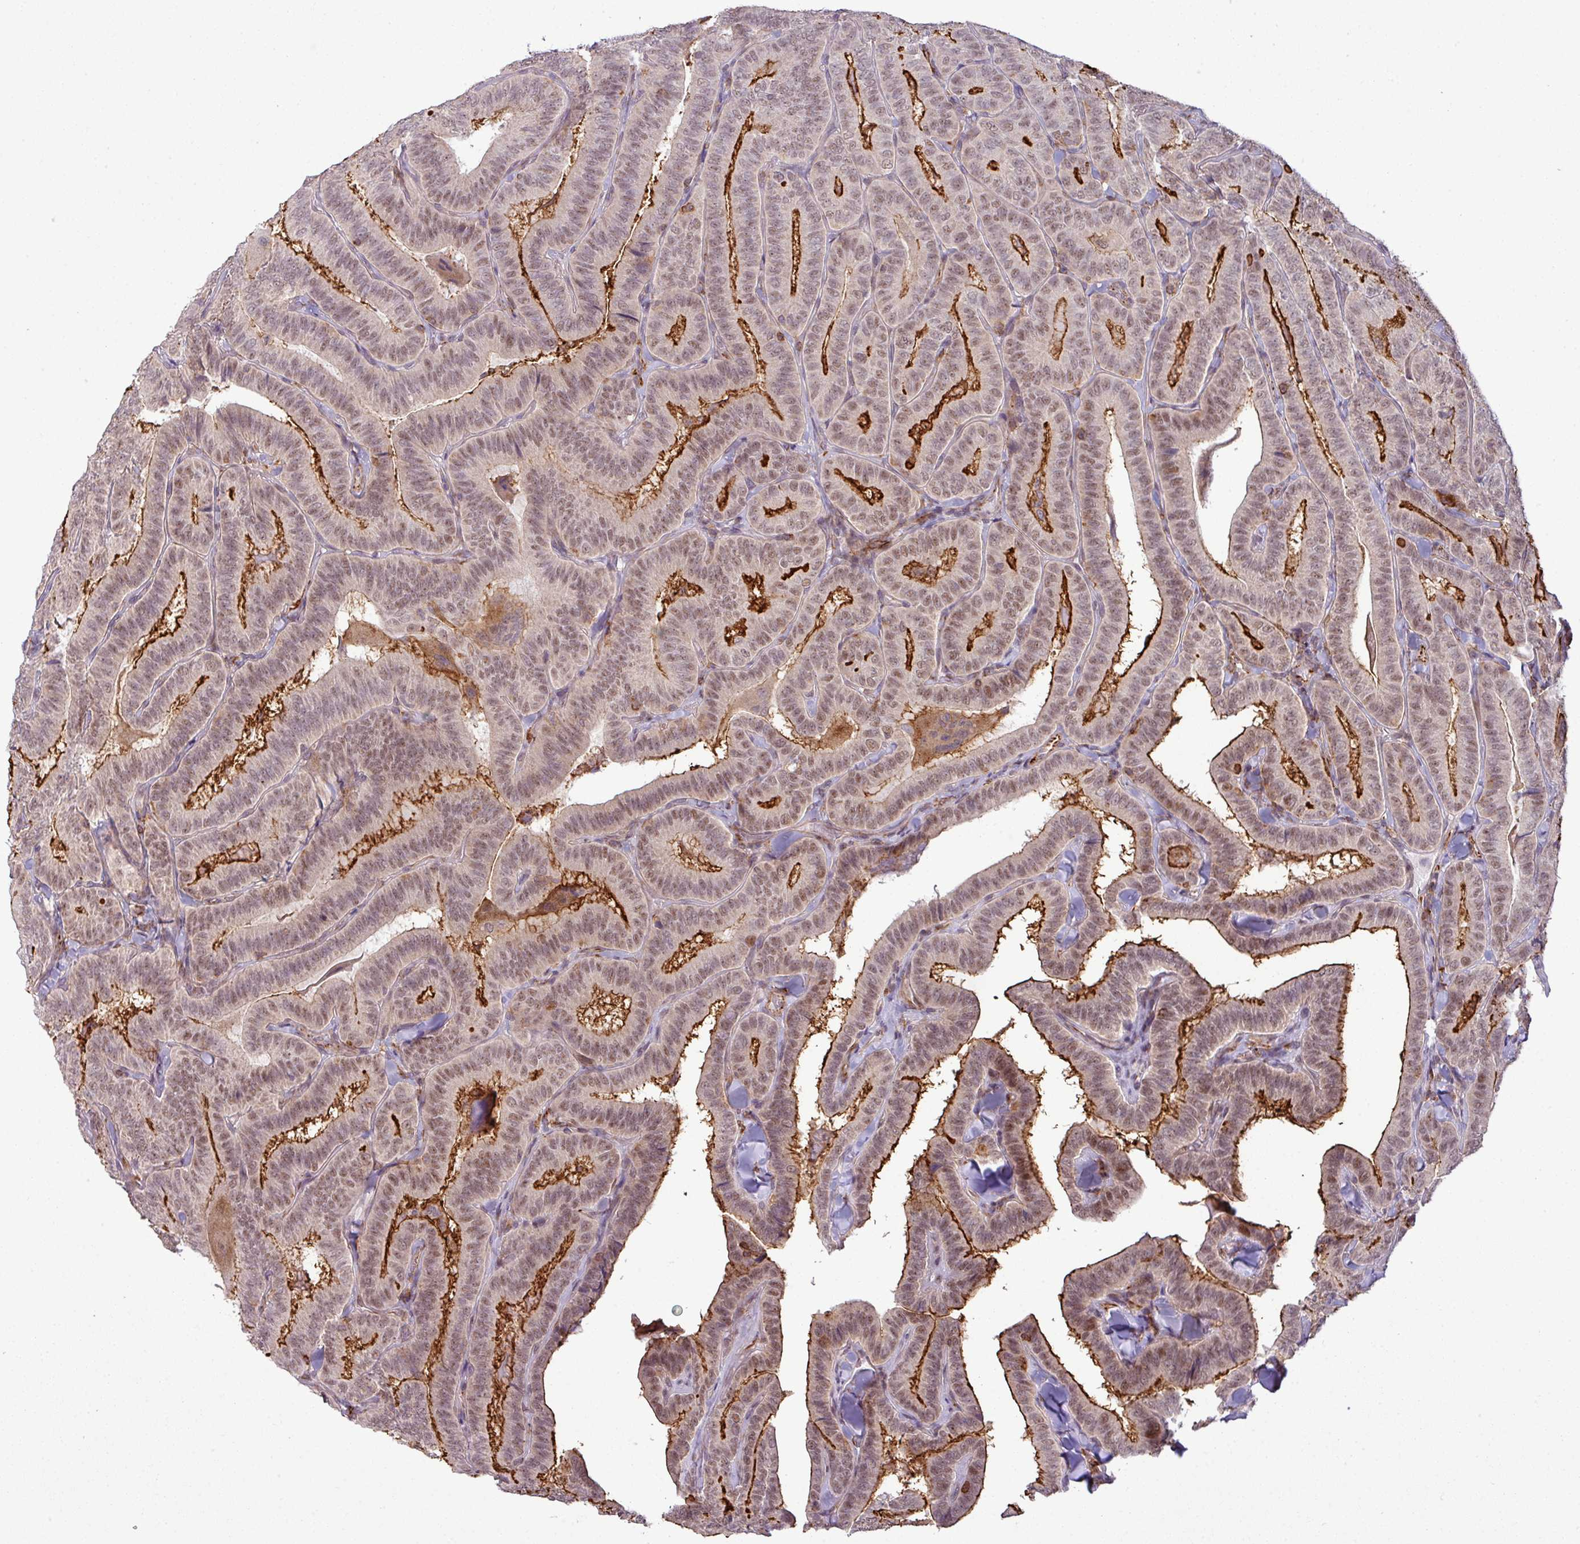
{"staining": {"intensity": "moderate", "quantity": "25%-75%", "location": "cytoplasmic/membranous,nuclear"}, "tissue": "thyroid cancer", "cell_type": "Tumor cells", "image_type": "cancer", "snomed": [{"axis": "morphology", "description": "Papillary adenocarcinoma, NOS"}, {"axis": "topography", "description": "Thyroid gland"}], "caption": "The micrograph exhibits staining of papillary adenocarcinoma (thyroid), revealing moderate cytoplasmic/membranous and nuclear protein staining (brown color) within tumor cells.", "gene": "ZC2HC1C", "patient": {"sex": "male", "age": 61}}